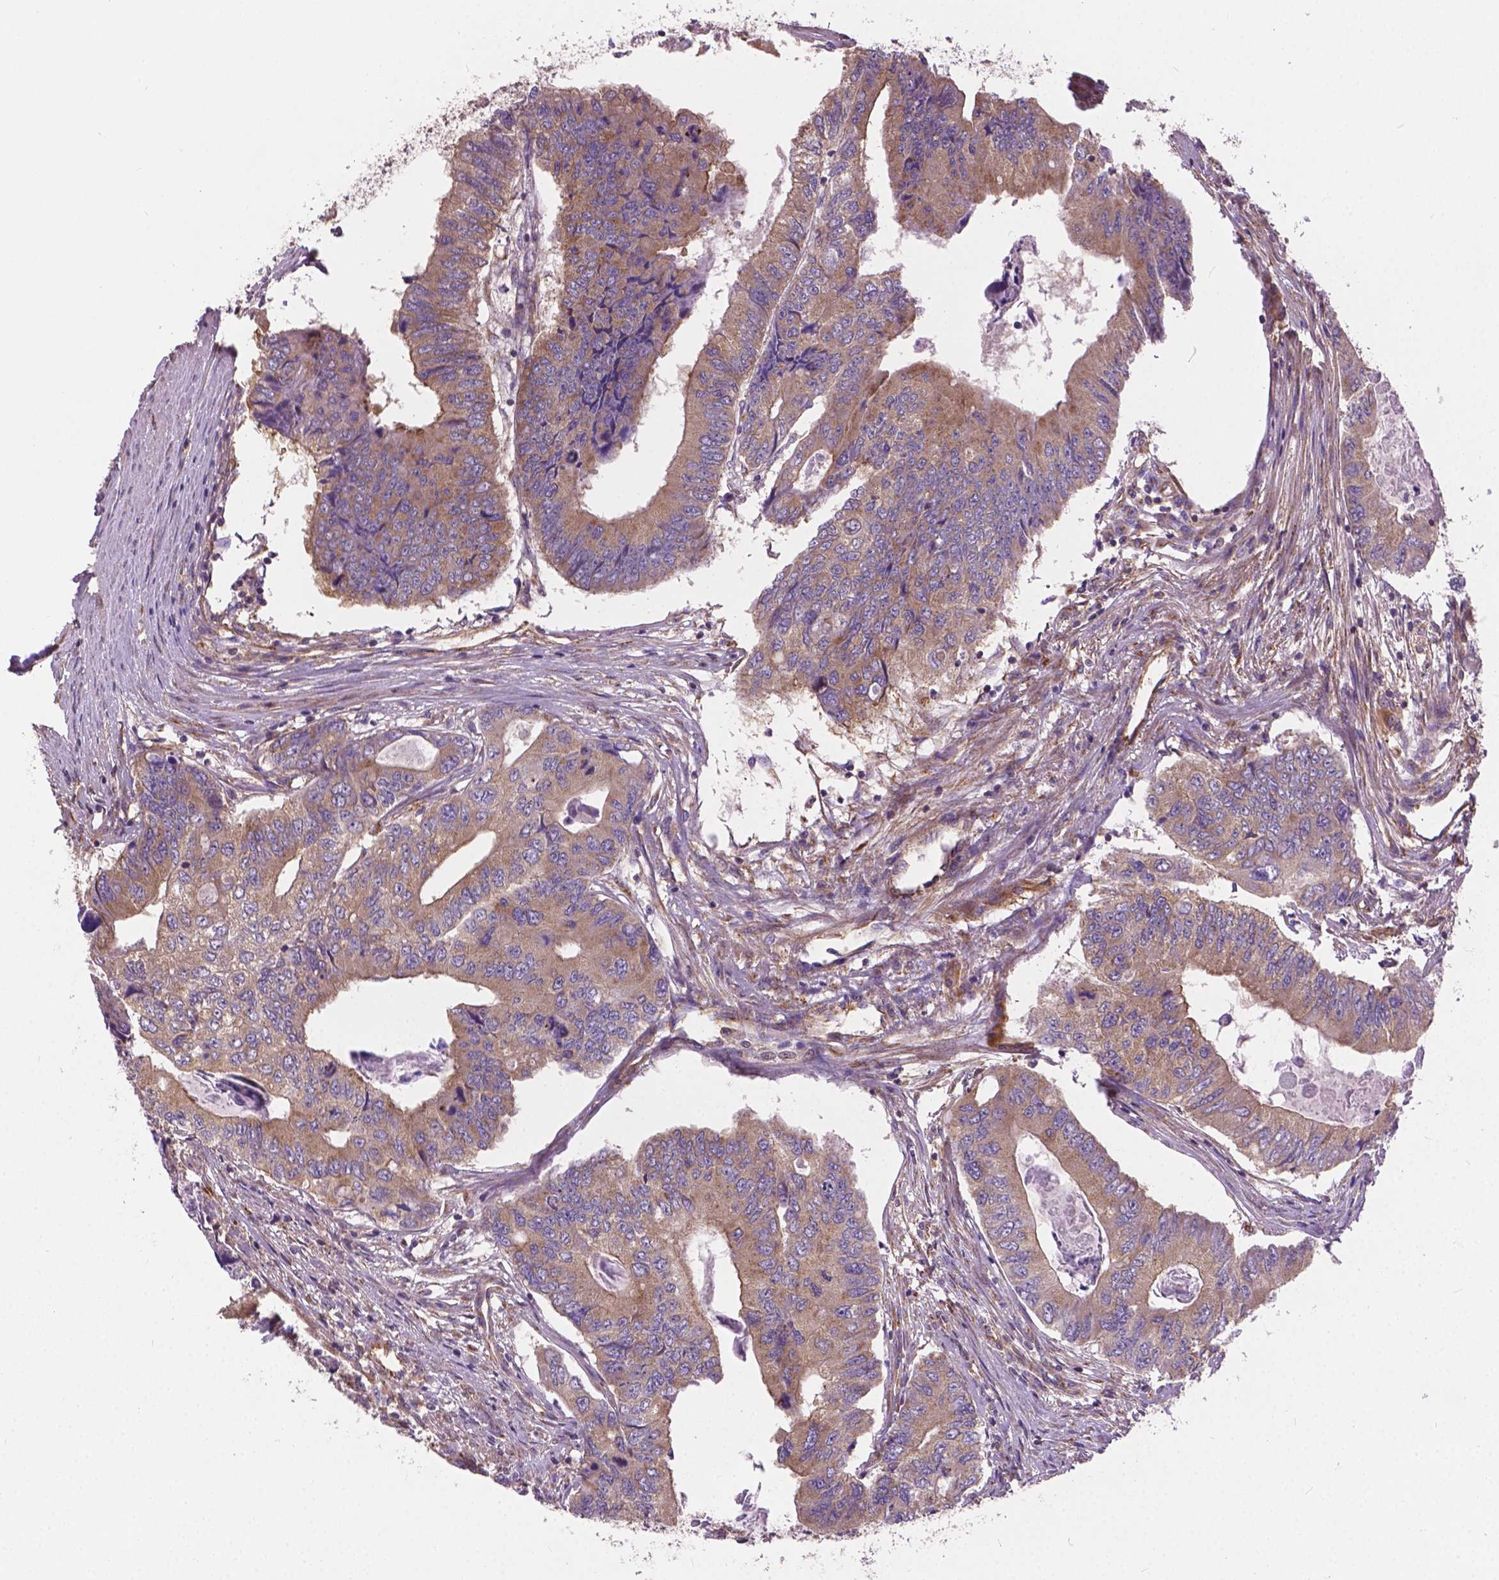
{"staining": {"intensity": "weak", "quantity": ">75%", "location": "cytoplasmic/membranous"}, "tissue": "colorectal cancer", "cell_type": "Tumor cells", "image_type": "cancer", "snomed": [{"axis": "morphology", "description": "Adenocarcinoma, NOS"}, {"axis": "topography", "description": "Colon"}], "caption": "DAB (3,3'-diaminobenzidine) immunohistochemical staining of human colorectal cancer displays weak cytoplasmic/membranous protein expression in approximately >75% of tumor cells.", "gene": "MZT1", "patient": {"sex": "male", "age": 53}}